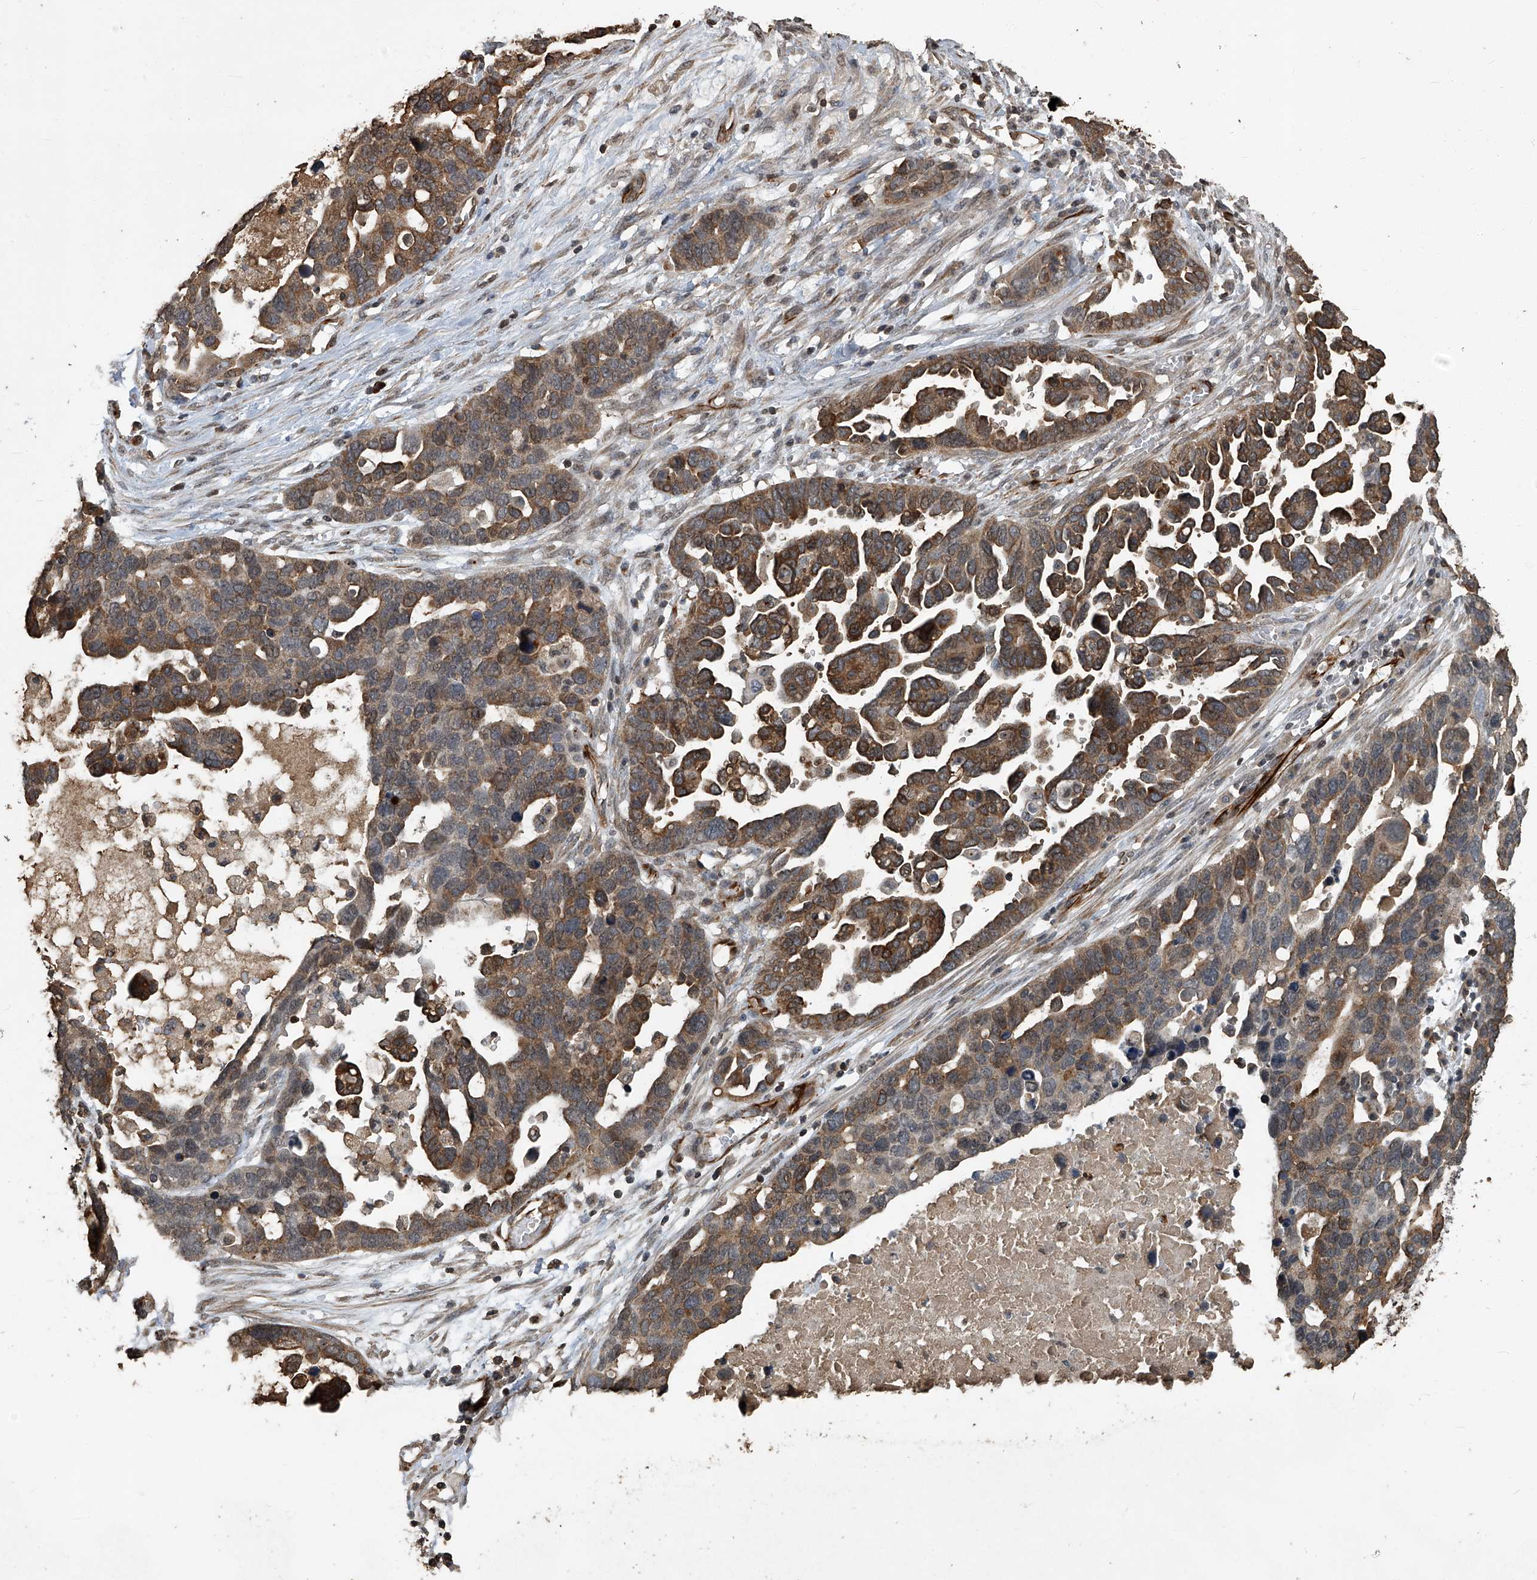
{"staining": {"intensity": "moderate", "quantity": ">75%", "location": "cytoplasmic/membranous"}, "tissue": "ovarian cancer", "cell_type": "Tumor cells", "image_type": "cancer", "snomed": [{"axis": "morphology", "description": "Cystadenocarcinoma, serous, NOS"}, {"axis": "topography", "description": "Ovary"}], "caption": "Brown immunohistochemical staining in ovarian cancer demonstrates moderate cytoplasmic/membranous staining in about >75% of tumor cells.", "gene": "GPR132", "patient": {"sex": "female", "age": 54}}